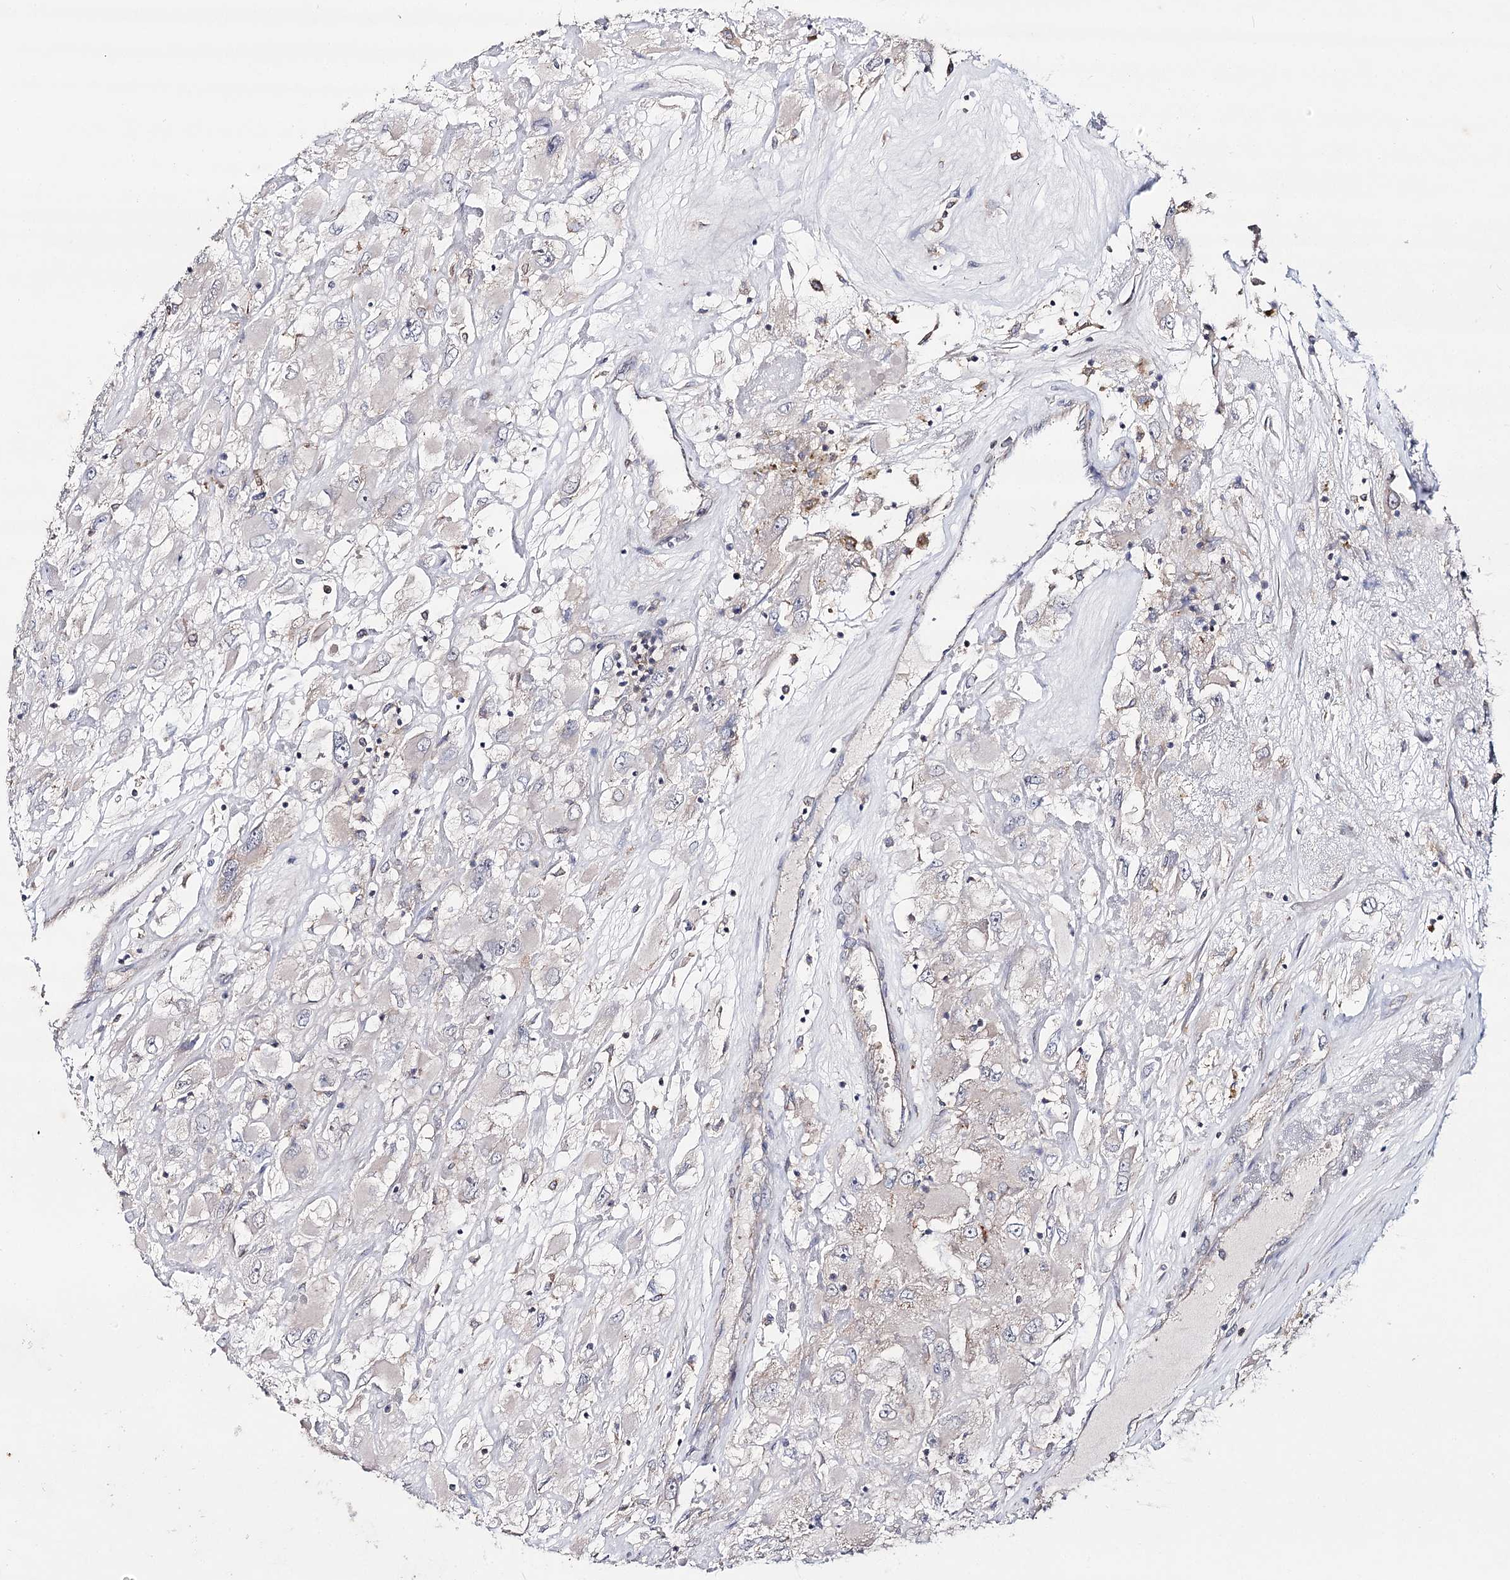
{"staining": {"intensity": "negative", "quantity": "none", "location": "none"}, "tissue": "renal cancer", "cell_type": "Tumor cells", "image_type": "cancer", "snomed": [{"axis": "morphology", "description": "Adenocarcinoma, NOS"}, {"axis": "topography", "description": "Kidney"}], "caption": "This is a micrograph of immunohistochemistry (IHC) staining of adenocarcinoma (renal), which shows no positivity in tumor cells. (DAB (3,3'-diaminobenzidine) immunohistochemistry with hematoxylin counter stain).", "gene": "AURKC", "patient": {"sex": "female", "age": 52}}